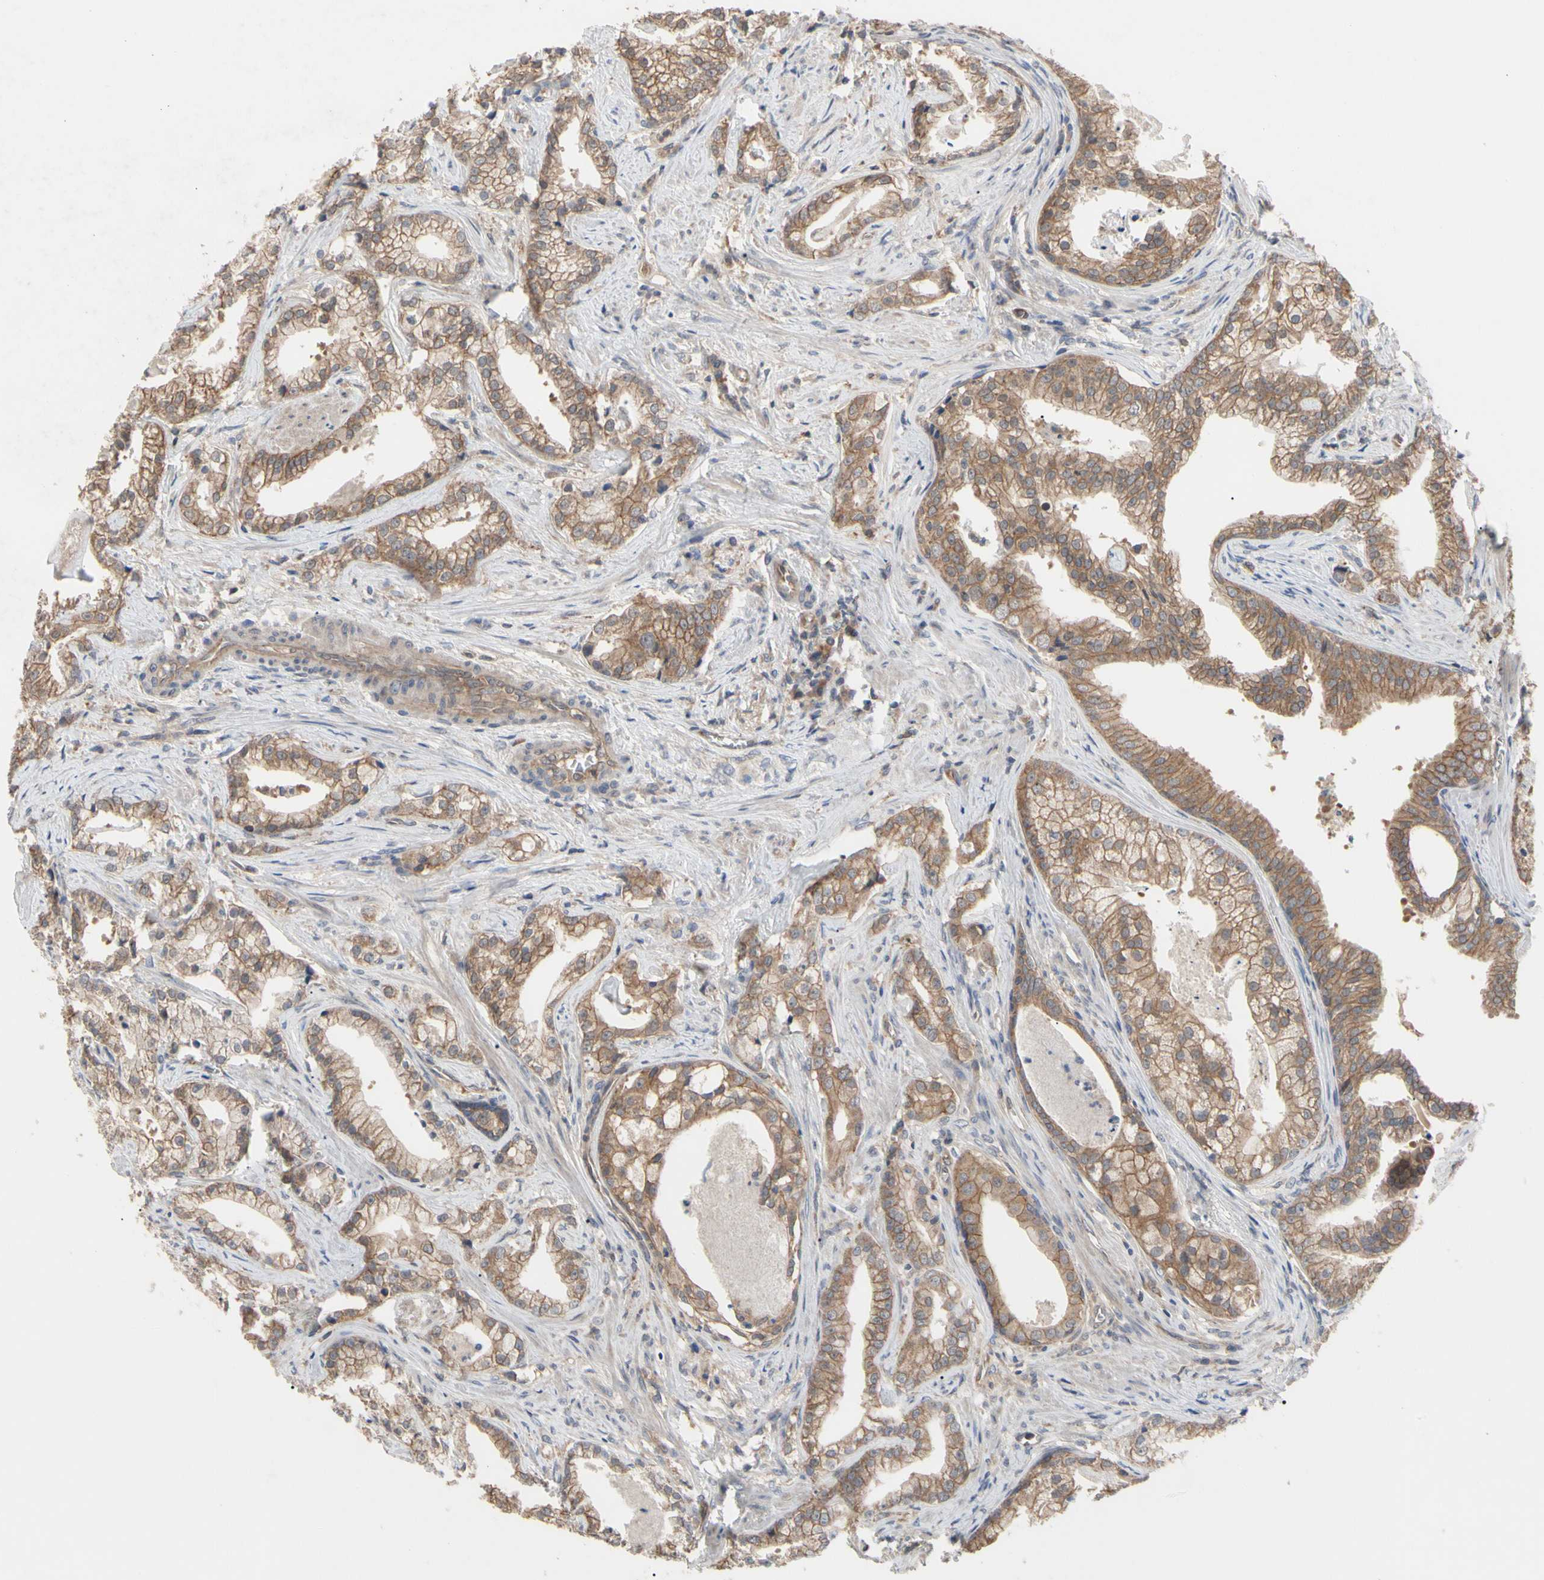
{"staining": {"intensity": "moderate", "quantity": ">75%", "location": "cytoplasmic/membranous"}, "tissue": "prostate cancer", "cell_type": "Tumor cells", "image_type": "cancer", "snomed": [{"axis": "morphology", "description": "Adenocarcinoma, Low grade"}, {"axis": "topography", "description": "Prostate"}], "caption": "The histopathology image displays a brown stain indicating the presence of a protein in the cytoplasmic/membranous of tumor cells in prostate low-grade adenocarcinoma. Nuclei are stained in blue.", "gene": "DPP8", "patient": {"sex": "male", "age": 59}}